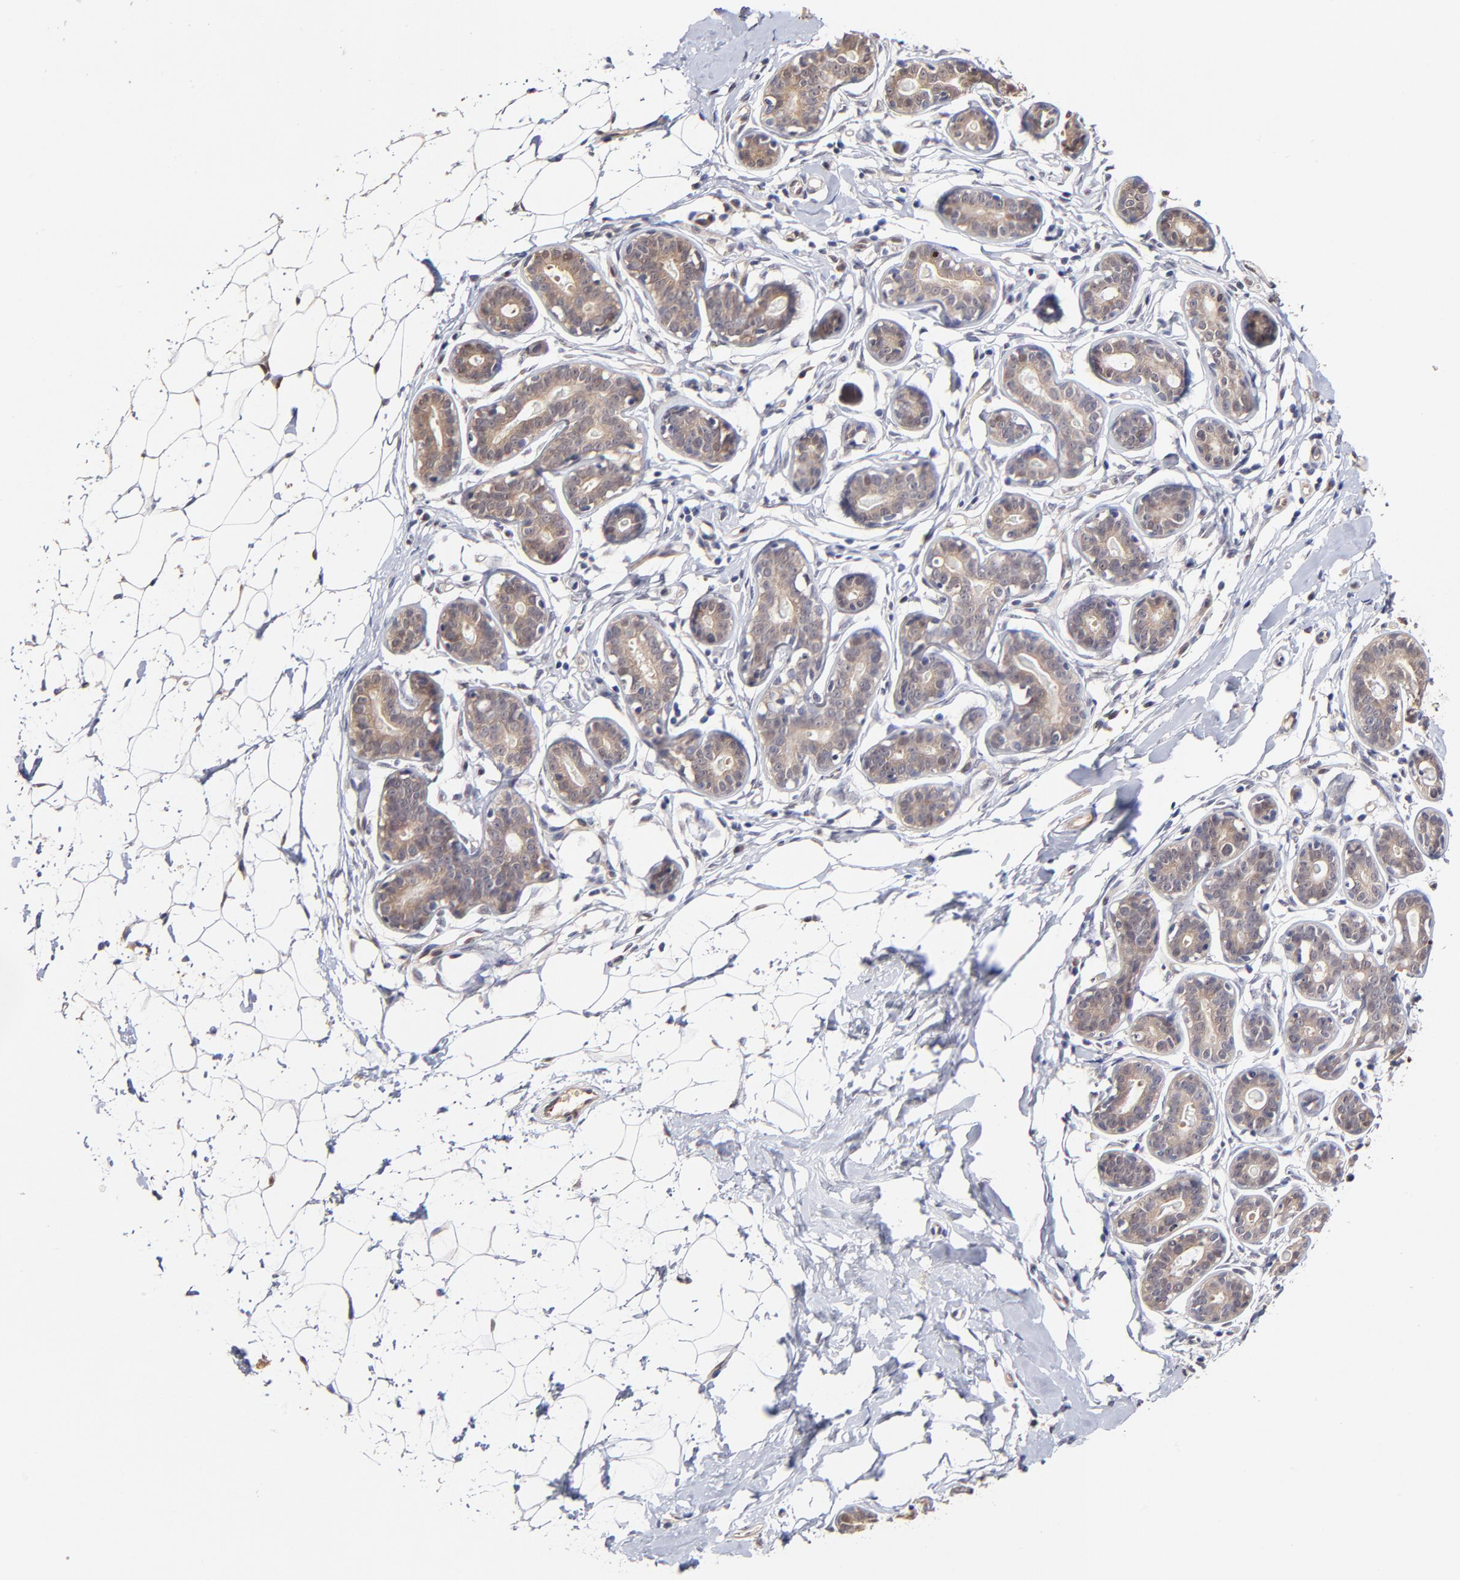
{"staining": {"intensity": "weak", "quantity": "25%-75%", "location": "nuclear"}, "tissue": "breast", "cell_type": "Adipocytes", "image_type": "normal", "snomed": [{"axis": "morphology", "description": "Normal tissue, NOS"}, {"axis": "topography", "description": "Breast"}], "caption": "Adipocytes display low levels of weak nuclear staining in approximately 25%-75% of cells in normal breast.", "gene": "ZNF10", "patient": {"sex": "female", "age": 22}}